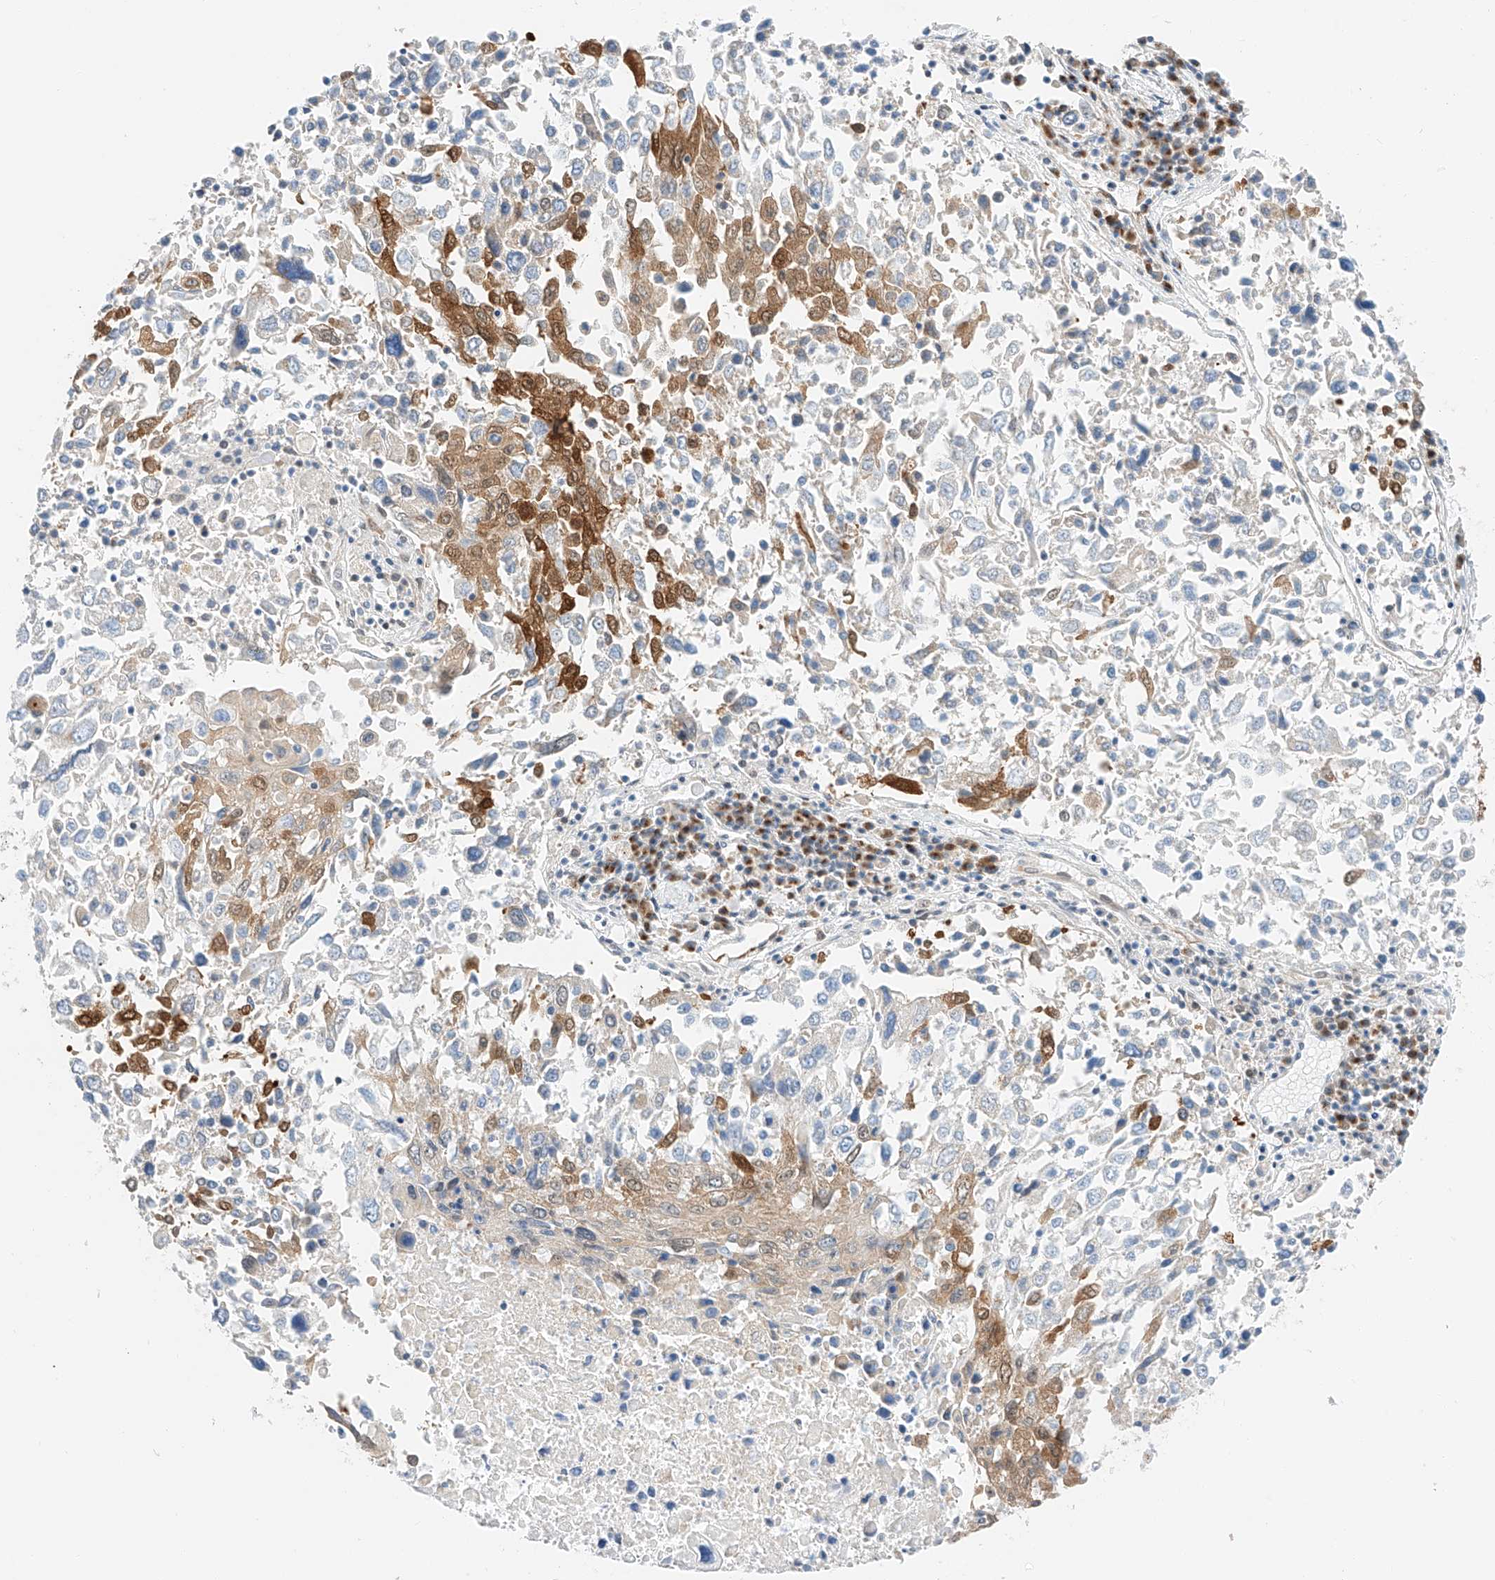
{"staining": {"intensity": "negative", "quantity": "none", "location": "none"}, "tissue": "lung cancer", "cell_type": "Tumor cells", "image_type": "cancer", "snomed": [{"axis": "morphology", "description": "Squamous cell carcinoma, NOS"}, {"axis": "topography", "description": "Lung"}], "caption": "An image of human lung cancer is negative for staining in tumor cells.", "gene": "CARMIL1", "patient": {"sex": "male", "age": 65}}